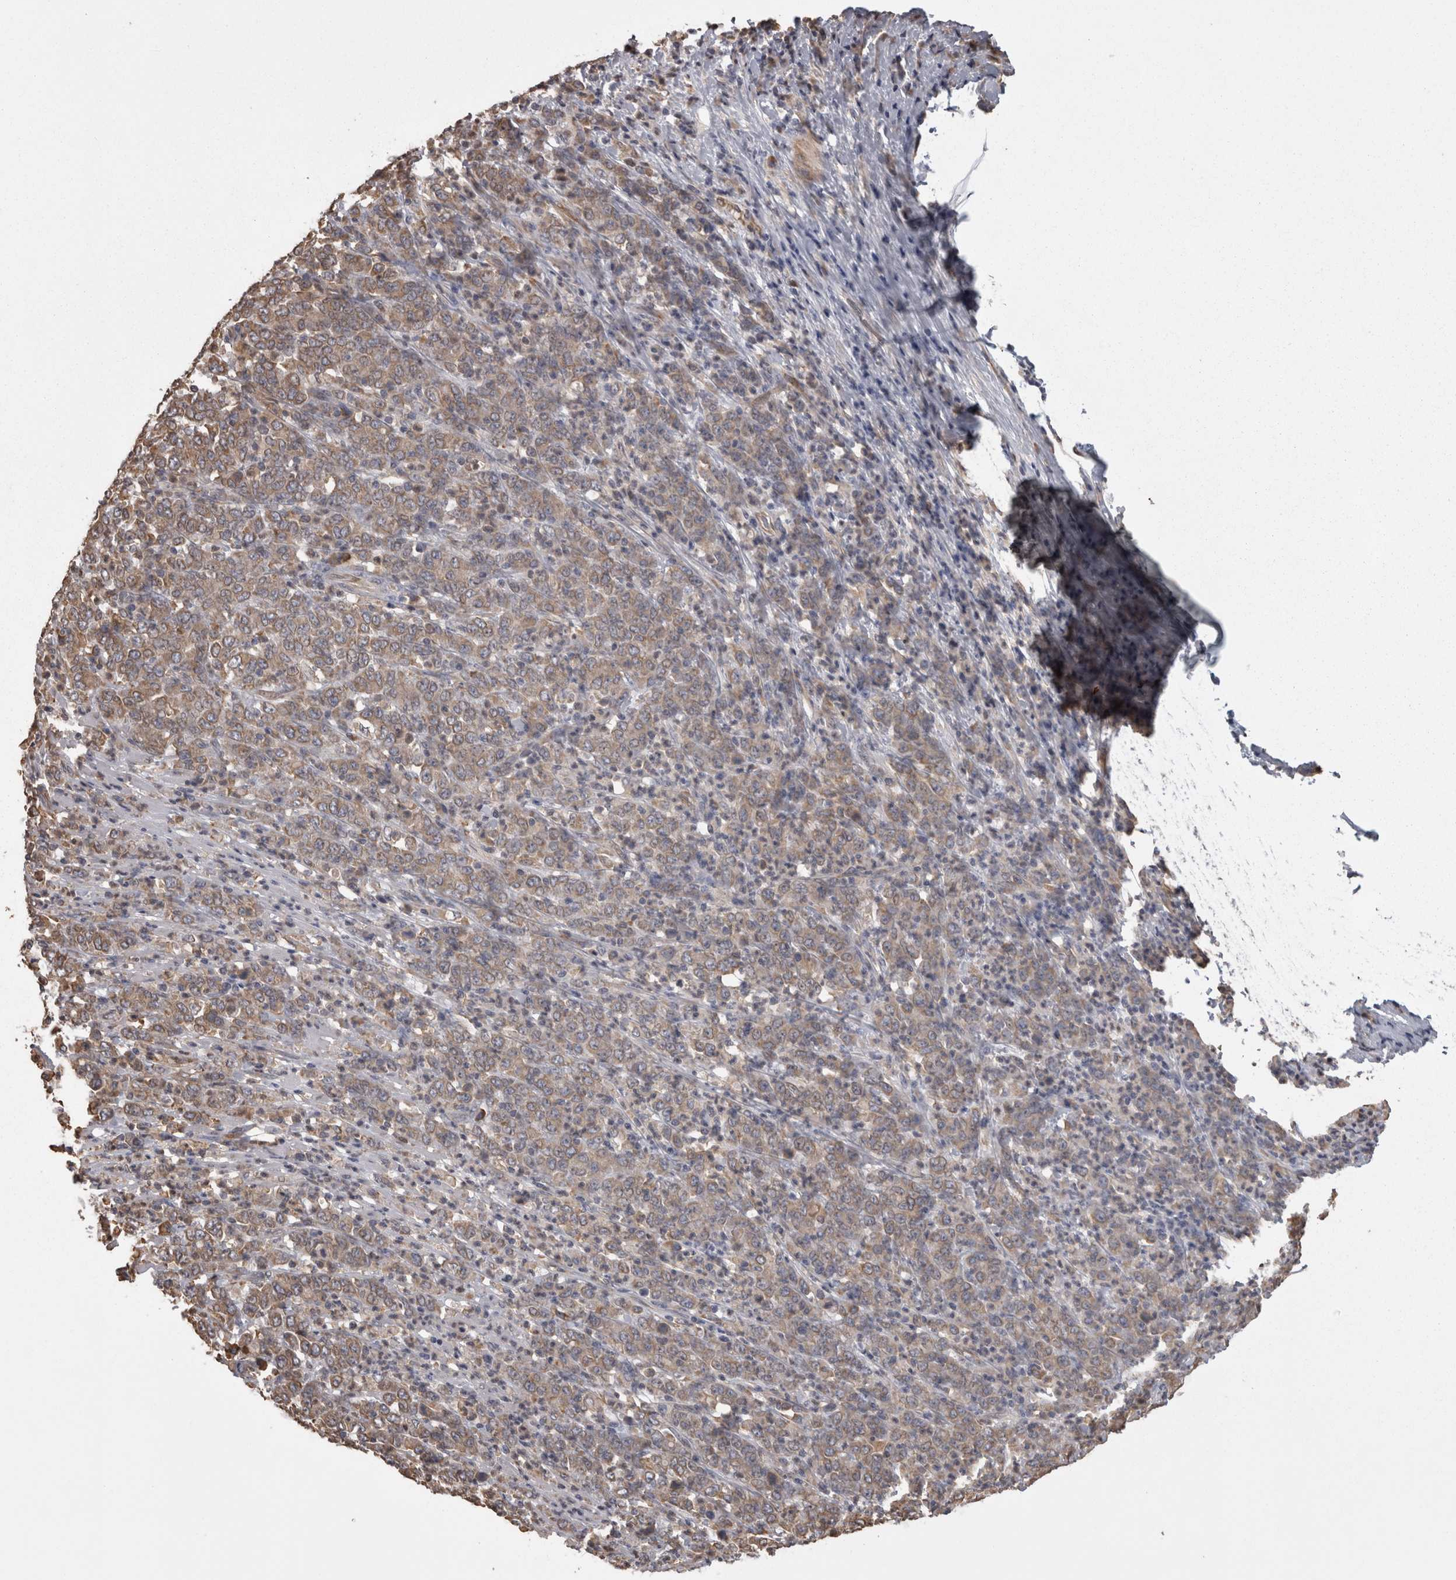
{"staining": {"intensity": "weak", "quantity": ">75%", "location": "cytoplasmic/membranous"}, "tissue": "stomach cancer", "cell_type": "Tumor cells", "image_type": "cancer", "snomed": [{"axis": "morphology", "description": "Adenocarcinoma, NOS"}, {"axis": "topography", "description": "Stomach, lower"}], "caption": "Weak cytoplasmic/membranous protein positivity is present in approximately >75% of tumor cells in stomach adenocarcinoma.", "gene": "PON2", "patient": {"sex": "female", "age": 71}}